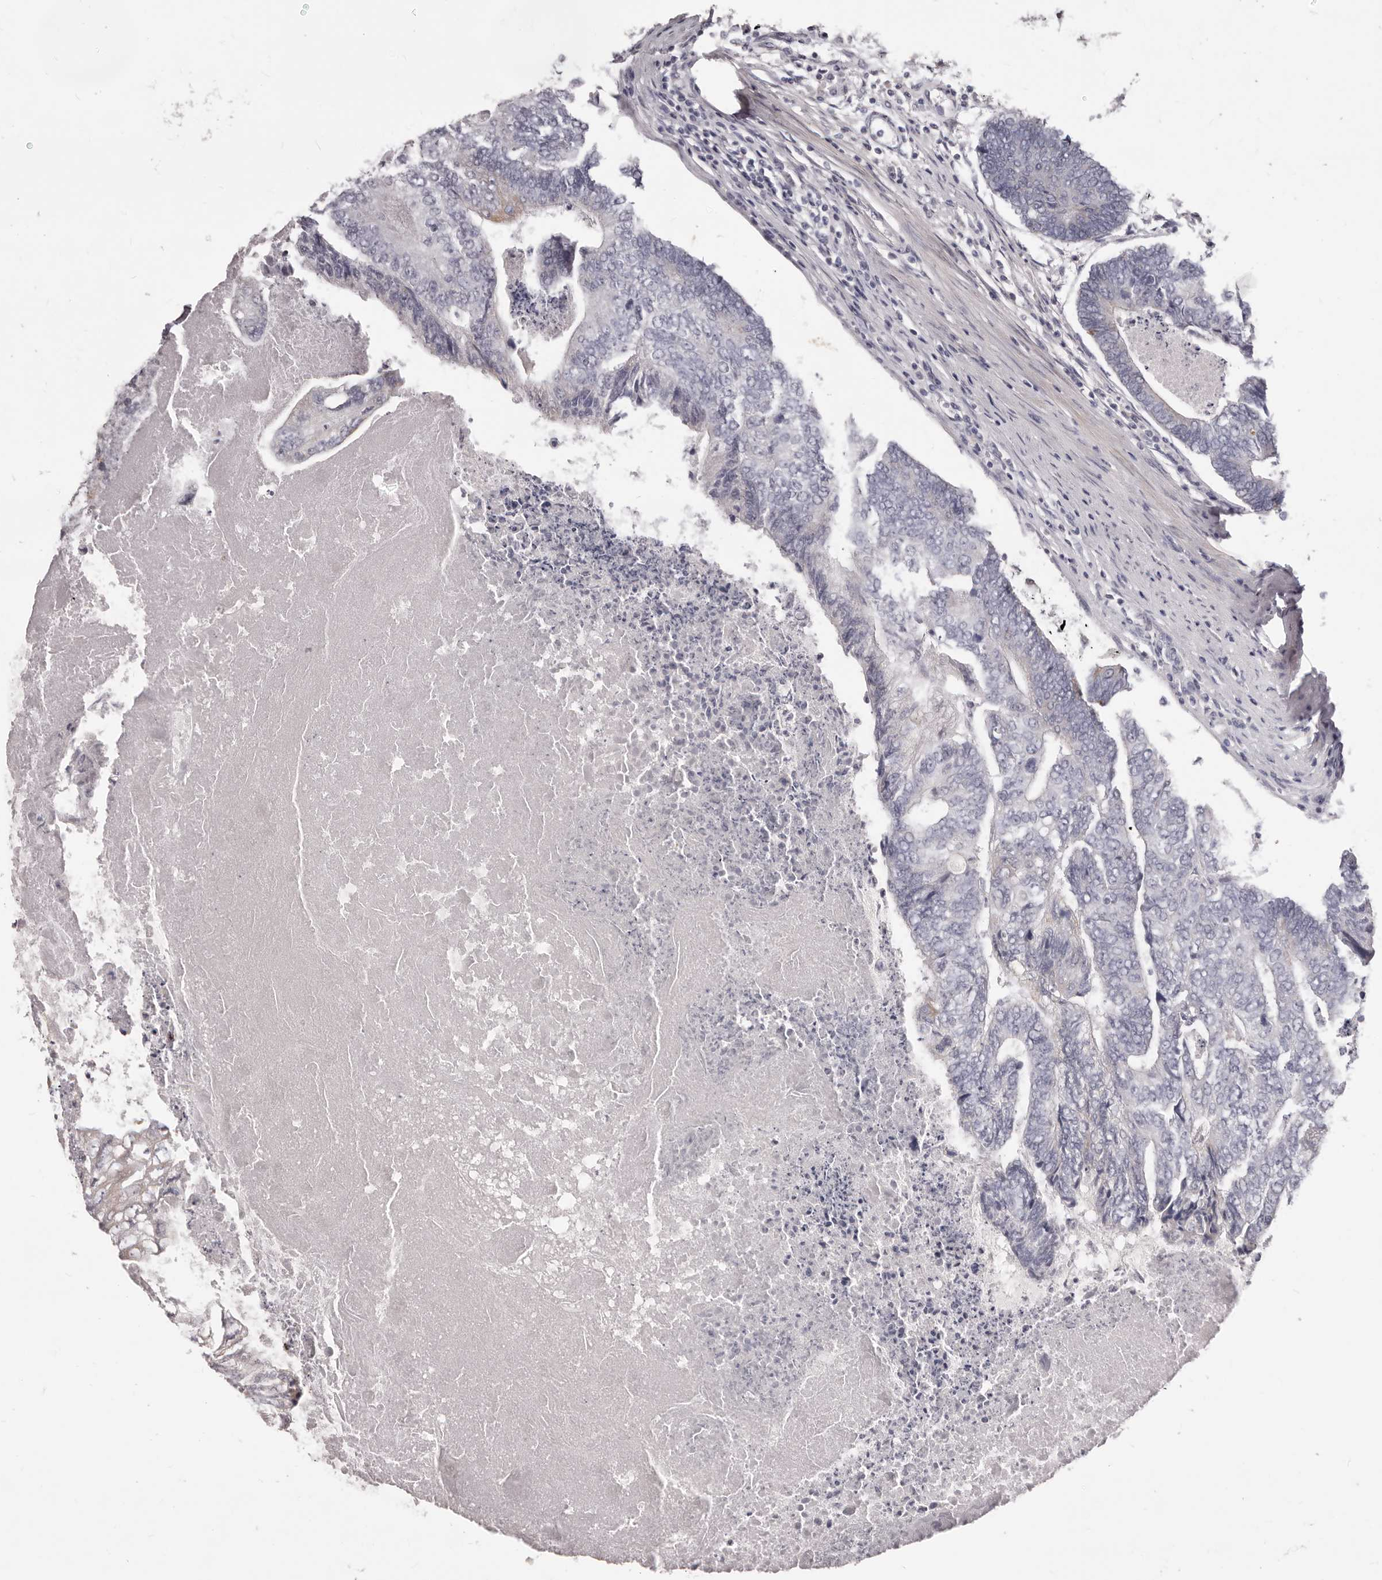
{"staining": {"intensity": "negative", "quantity": "none", "location": "none"}, "tissue": "colorectal cancer", "cell_type": "Tumor cells", "image_type": "cancer", "snomed": [{"axis": "morphology", "description": "Adenocarcinoma, NOS"}, {"axis": "topography", "description": "Colon"}], "caption": "An immunohistochemistry (IHC) micrograph of colorectal cancer is shown. There is no staining in tumor cells of colorectal cancer.", "gene": "PRMT2", "patient": {"sex": "female", "age": 67}}